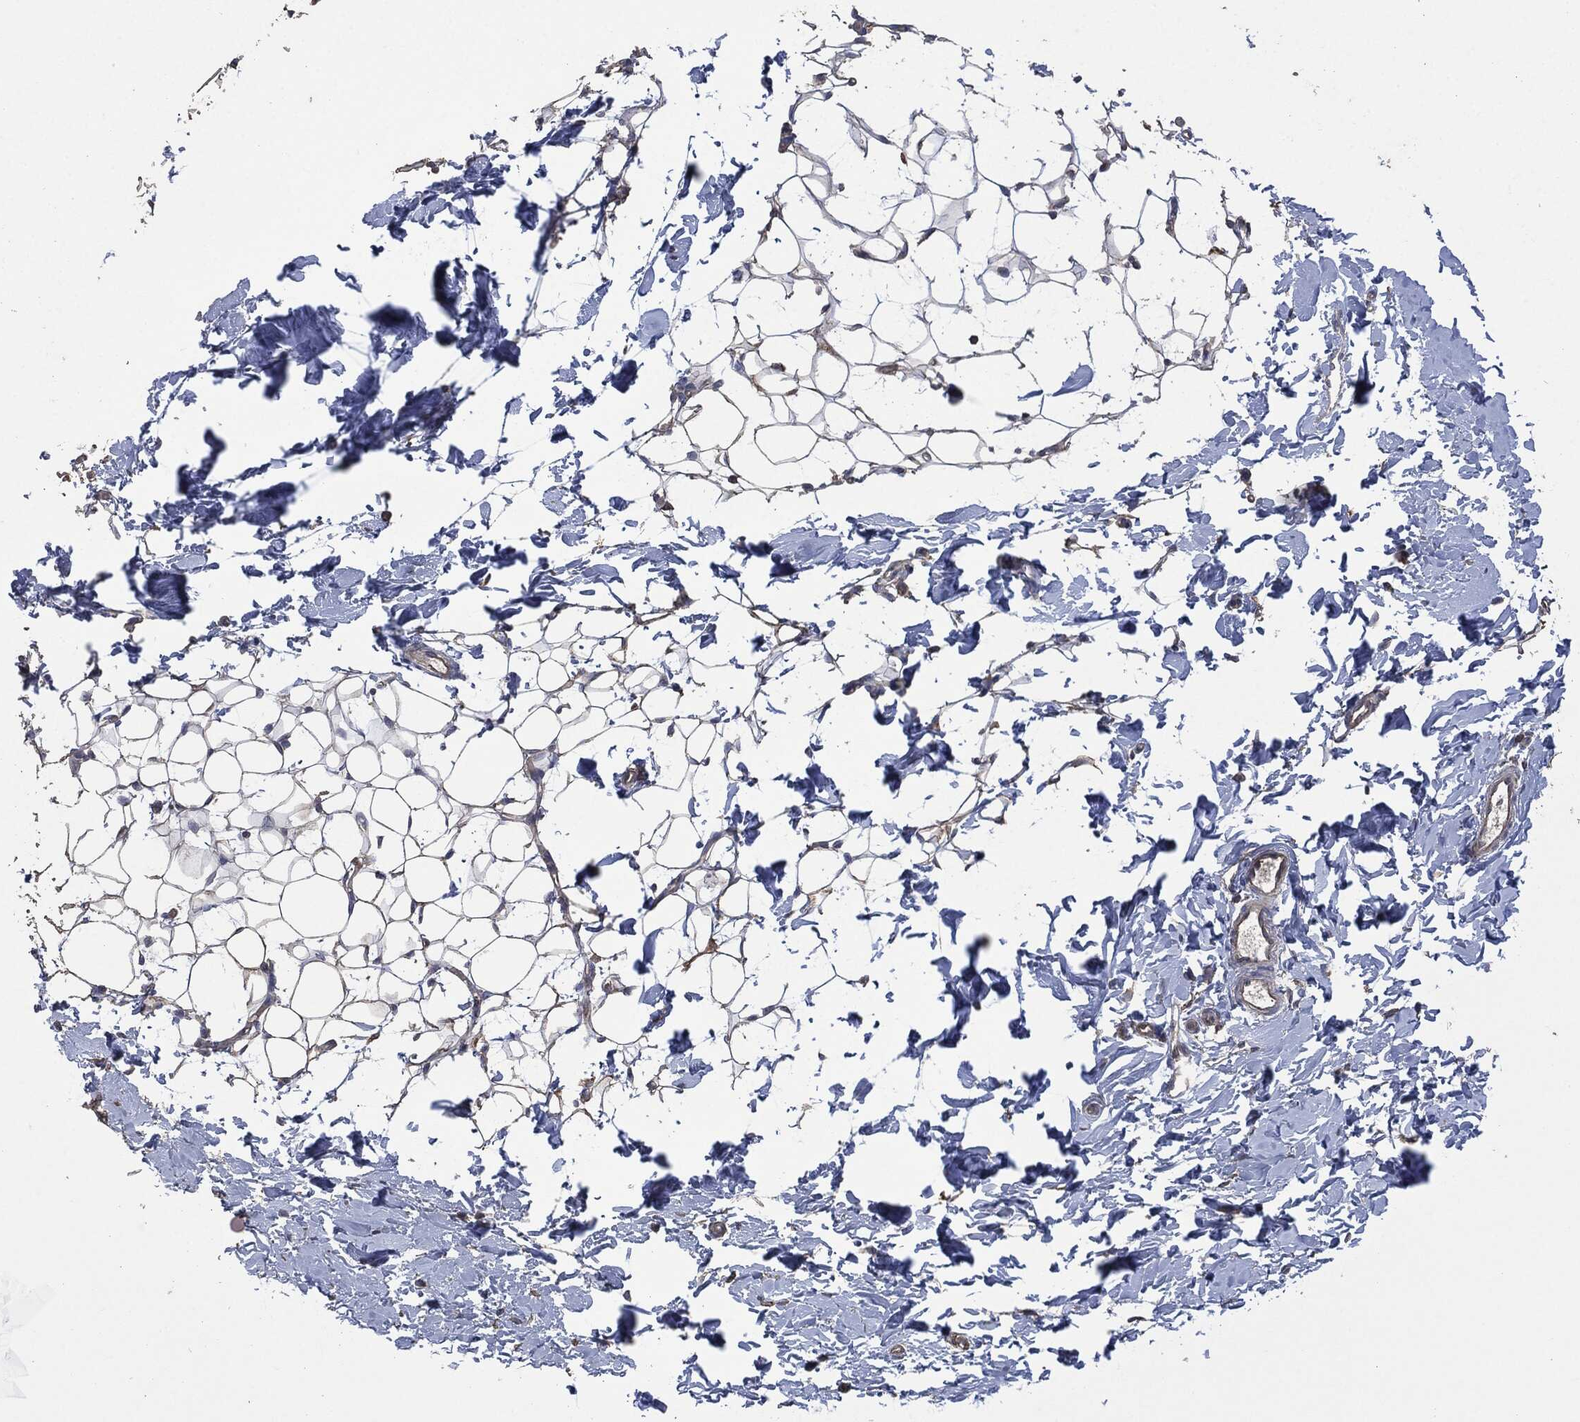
{"staining": {"intensity": "negative", "quantity": "none", "location": "none"}, "tissue": "breast", "cell_type": "Adipocytes", "image_type": "normal", "snomed": [{"axis": "morphology", "description": "Normal tissue, NOS"}, {"axis": "topography", "description": "Breast"}], "caption": "This is a photomicrograph of IHC staining of unremarkable breast, which shows no staining in adipocytes. (Stains: DAB (3,3'-diaminobenzidine) immunohistochemistry (IHC) with hematoxylin counter stain, Microscopy: brightfield microscopy at high magnification).", "gene": "MSLN", "patient": {"sex": "female", "age": 37}}